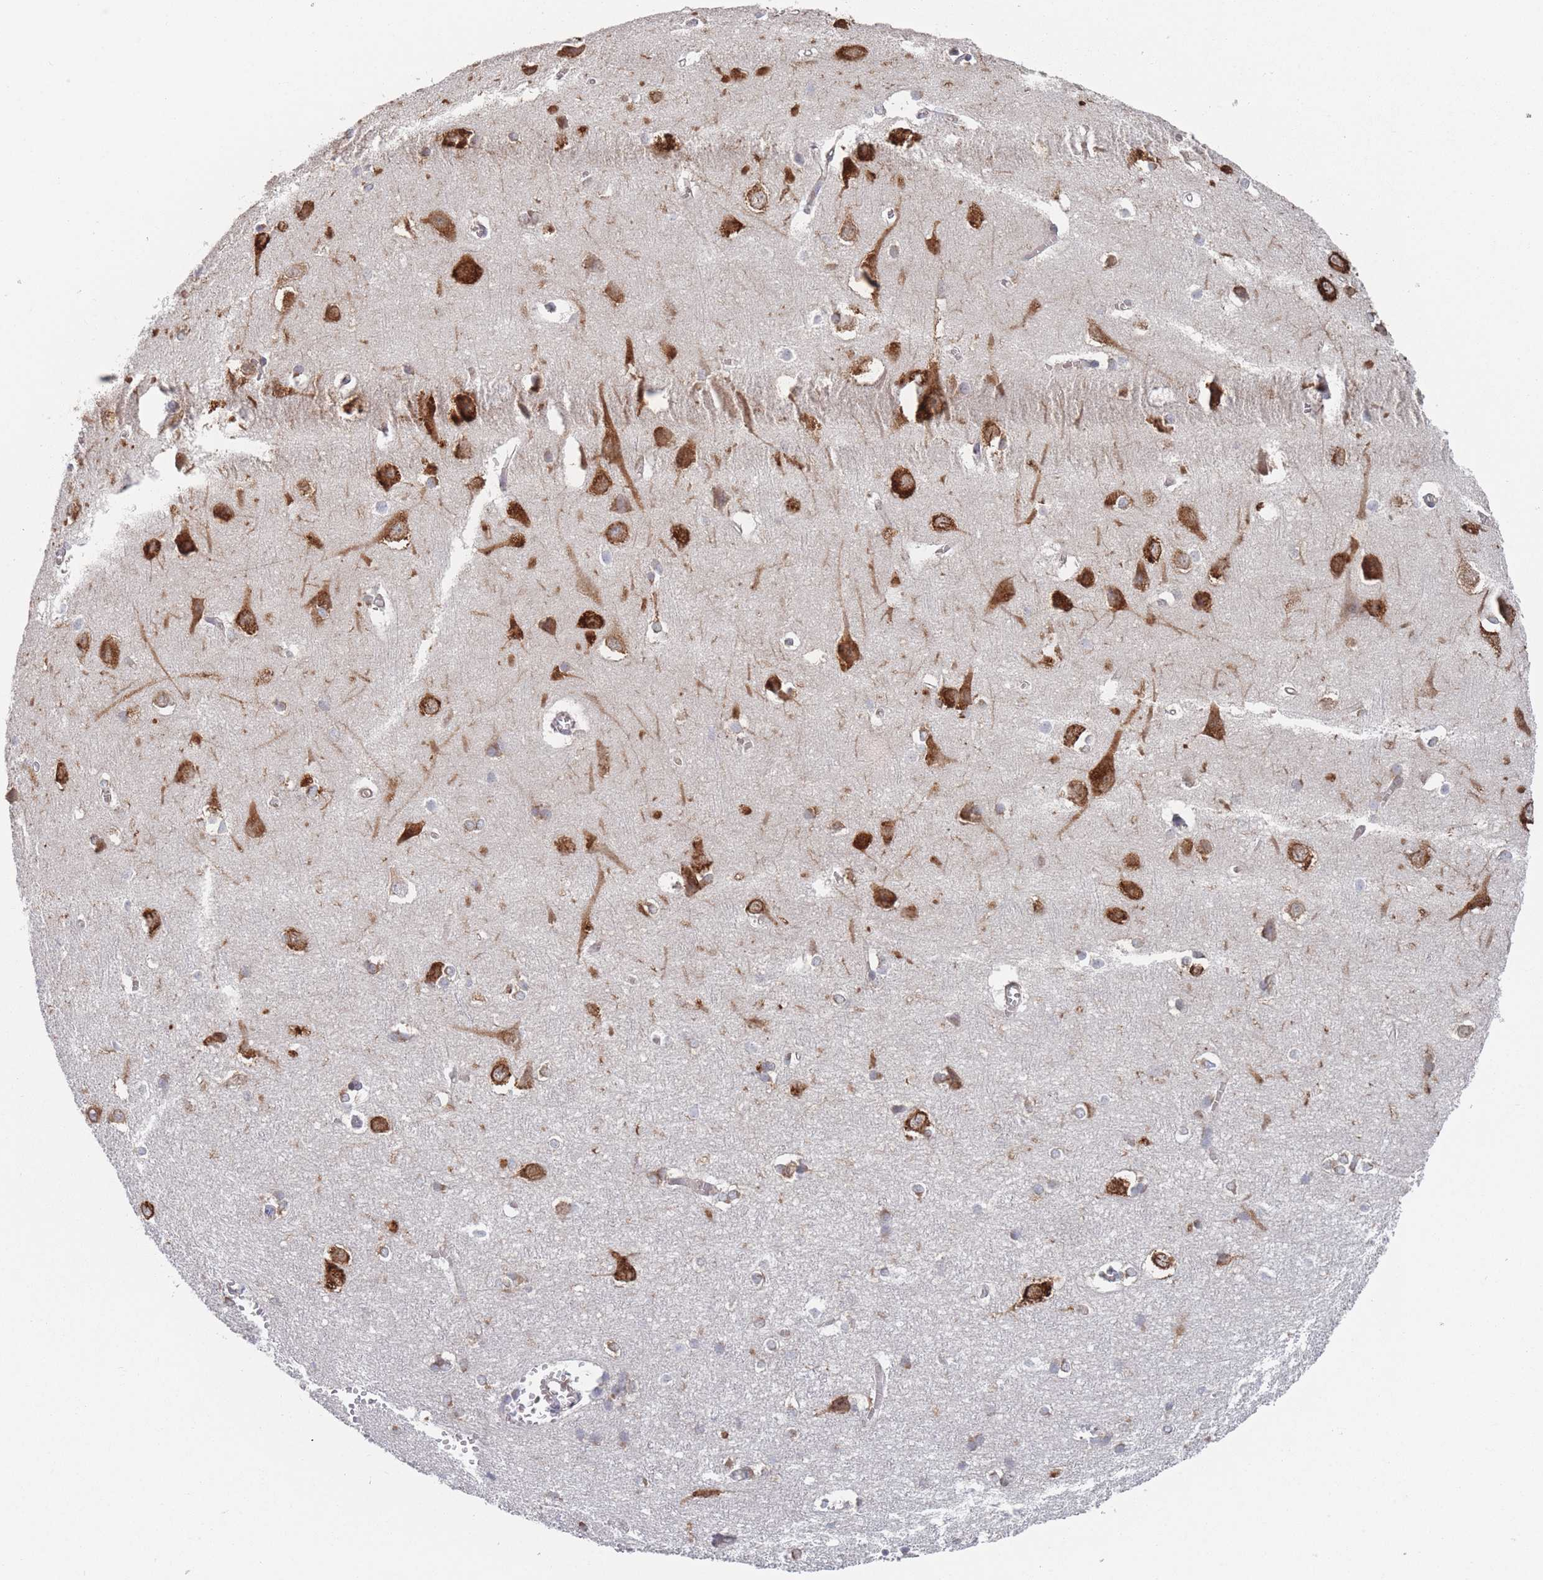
{"staining": {"intensity": "weak", "quantity": "25%-75%", "location": "cytoplasmic/membranous"}, "tissue": "cerebral cortex", "cell_type": "Endothelial cells", "image_type": "normal", "snomed": [{"axis": "morphology", "description": "Normal tissue, NOS"}, {"axis": "topography", "description": "Cerebral cortex"}], "caption": "Immunohistochemistry staining of normal cerebral cortex, which demonstrates low levels of weak cytoplasmic/membranous expression in approximately 25%-75% of endothelial cells indicating weak cytoplasmic/membranous protein staining. The staining was performed using DAB (brown) for protein detection and nuclei were counterstained in hematoxylin (blue).", "gene": "EEF1B2", "patient": {"sex": "male", "age": 37}}